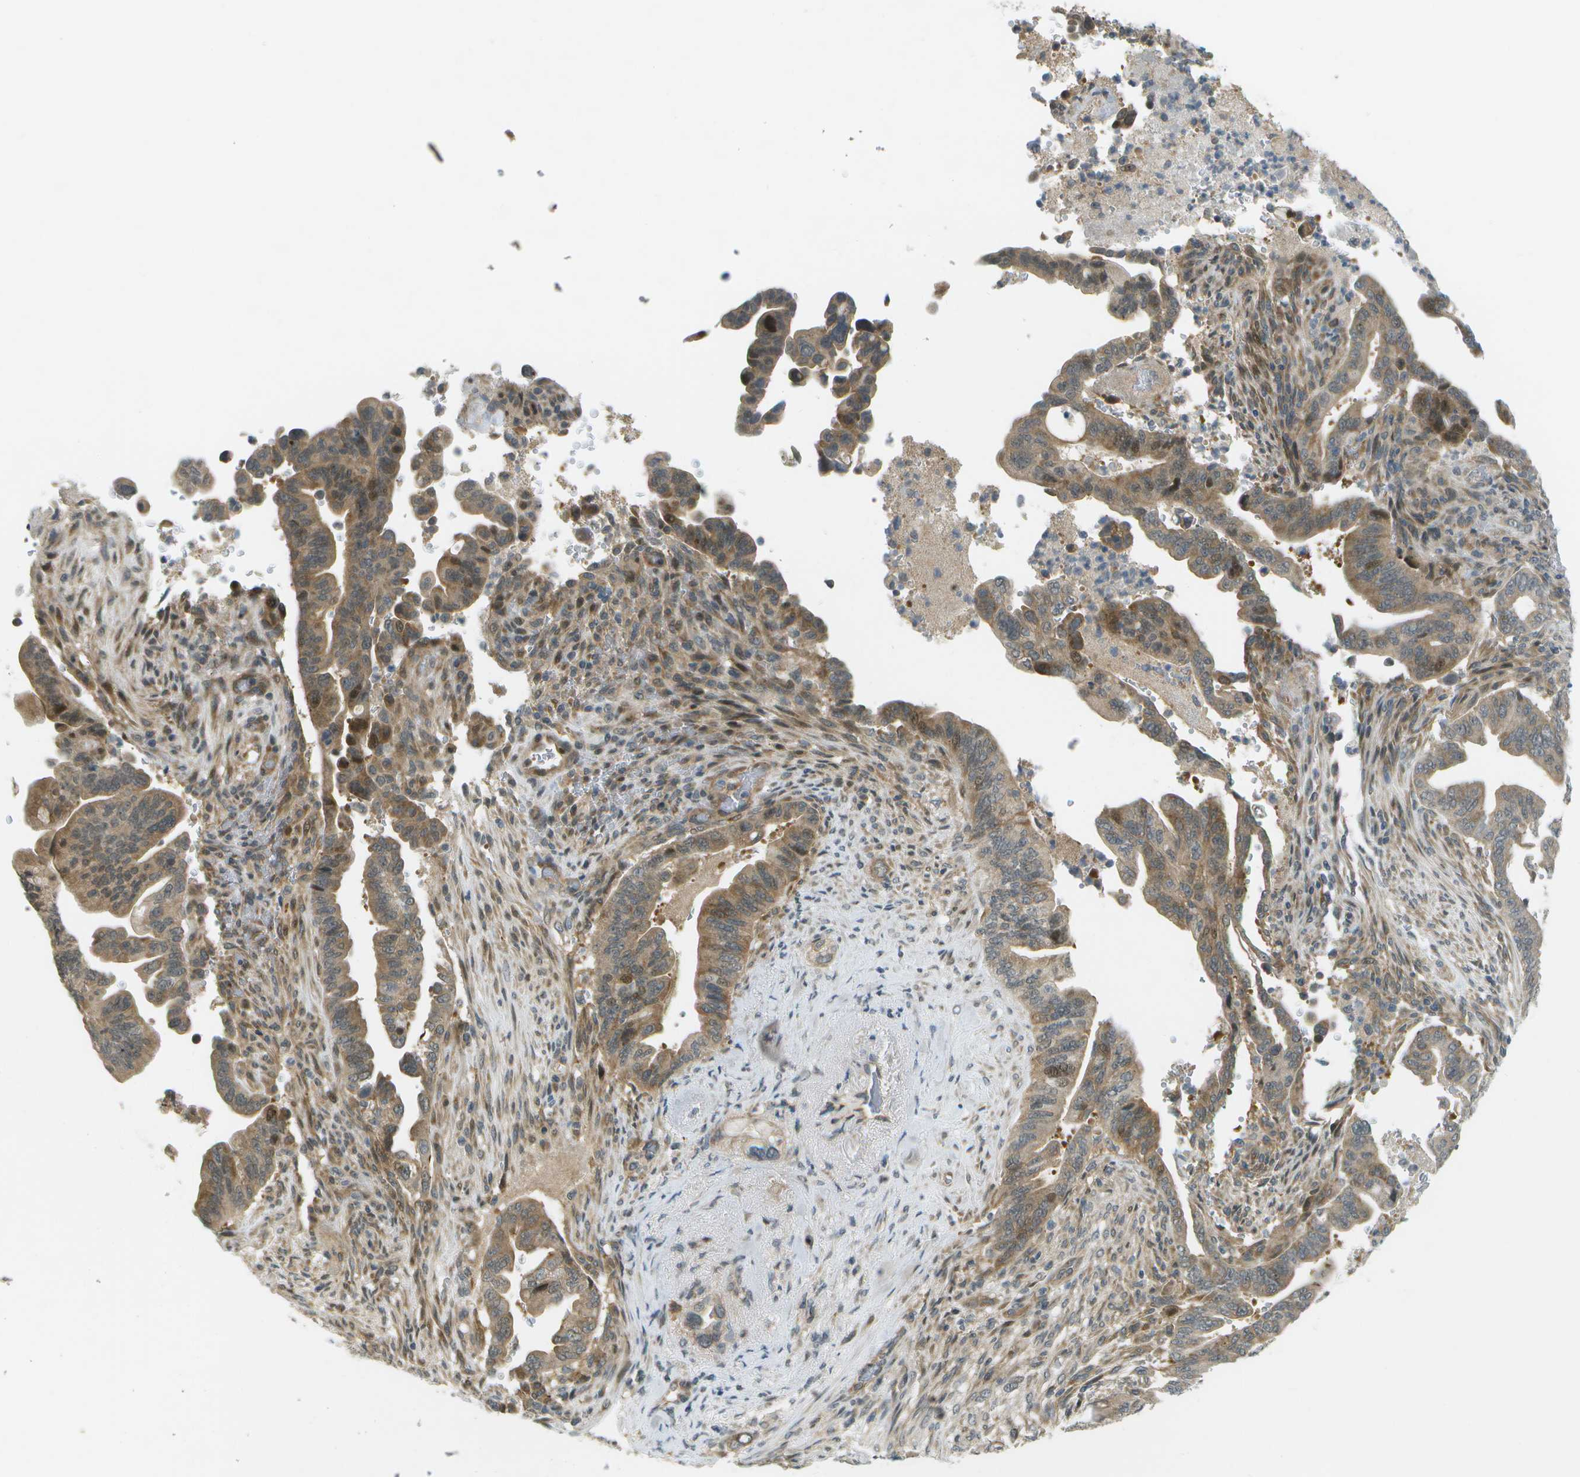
{"staining": {"intensity": "moderate", "quantity": "25%-75%", "location": "cytoplasmic/membranous,nuclear"}, "tissue": "pancreatic cancer", "cell_type": "Tumor cells", "image_type": "cancer", "snomed": [{"axis": "morphology", "description": "Adenocarcinoma, NOS"}, {"axis": "topography", "description": "Pancreas"}], "caption": "Immunohistochemistry of human pancreatic adenocarcinoma demonstrates medium levels of moderate cytoplasmic/membranous and nuclear expression in approximately 25%-75% of tumor cells.", "gene": "WNK2", "patient": {"sex": "male", "age": 70}}